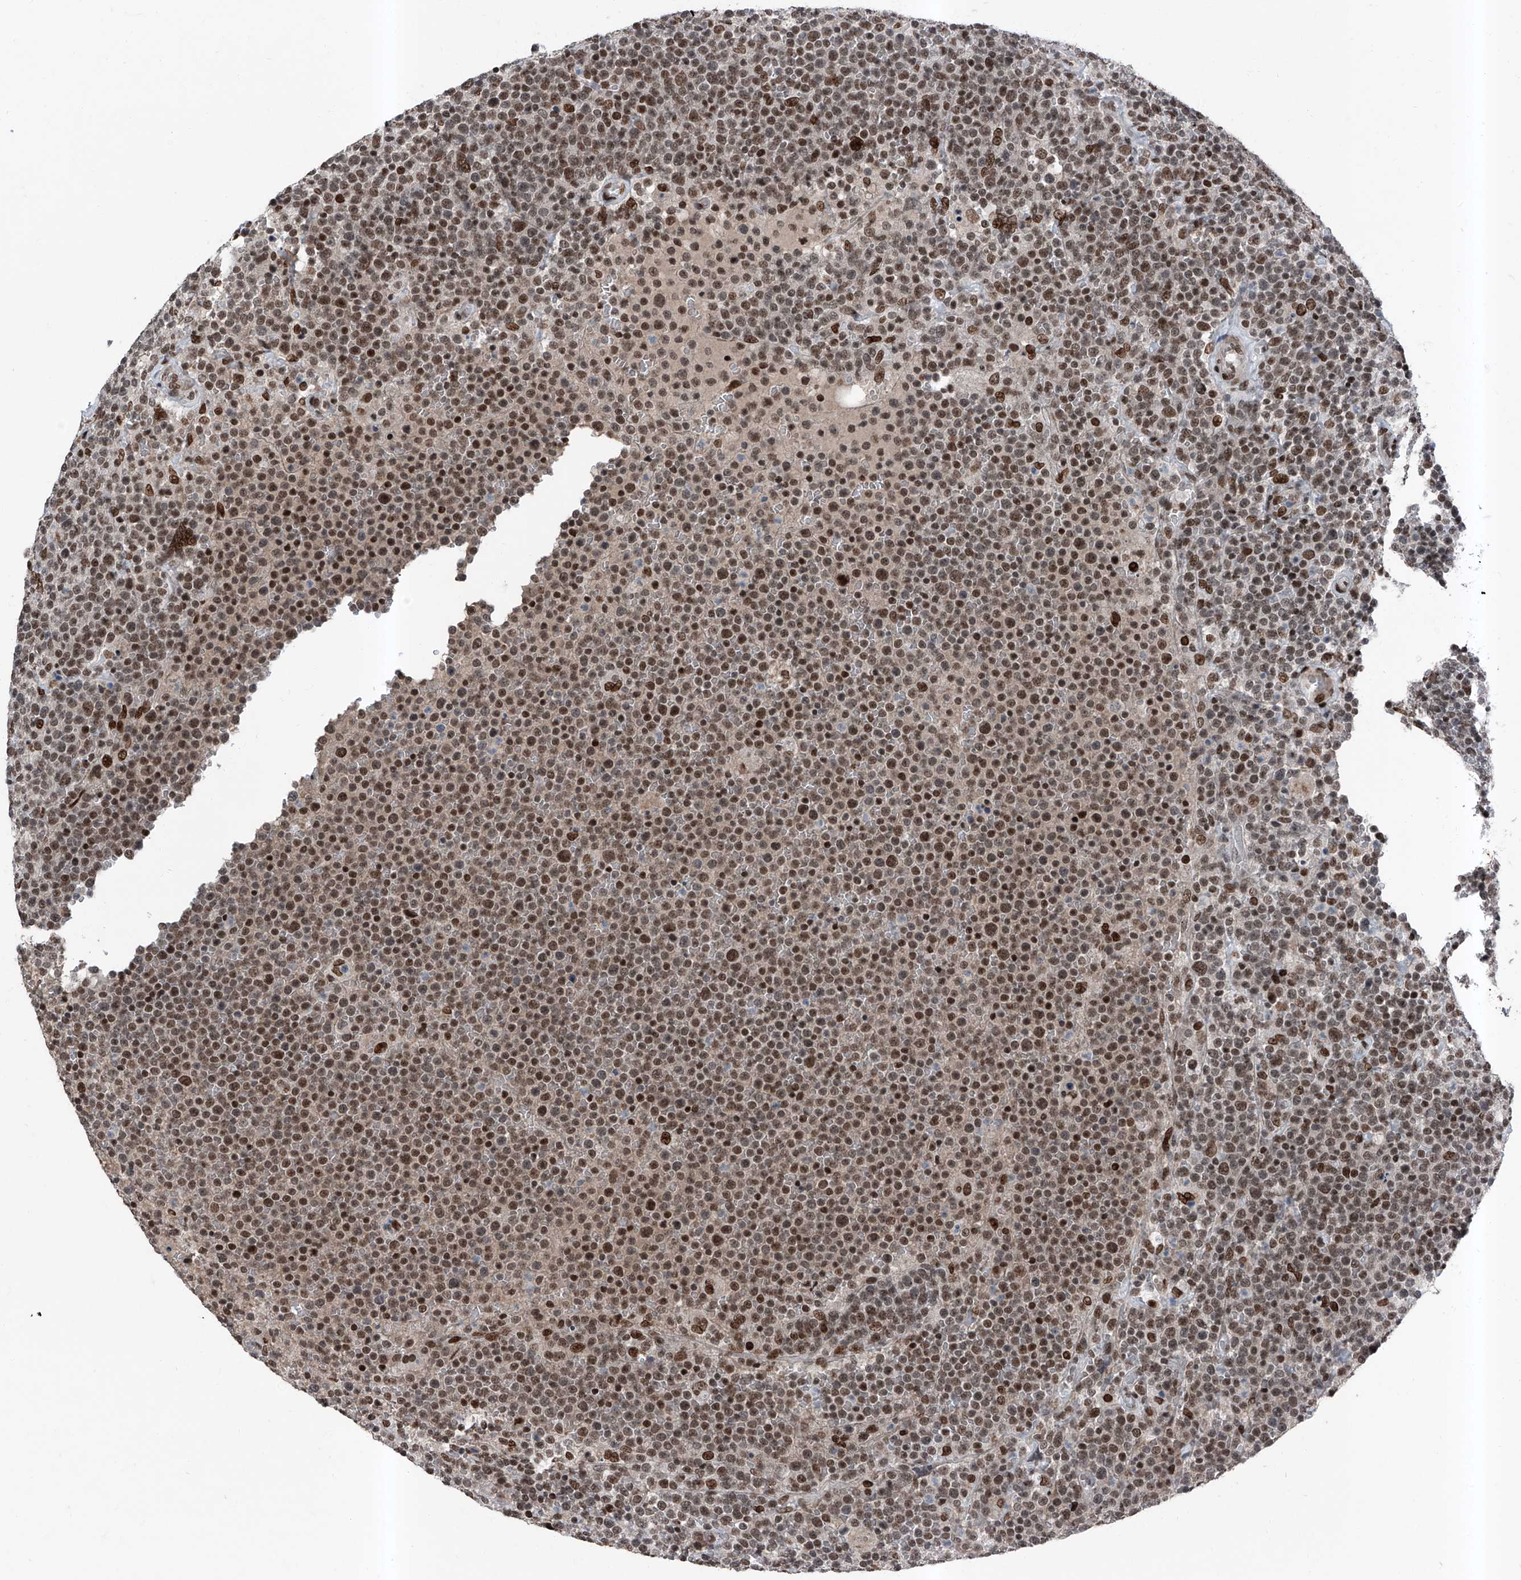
{"staining": {"intensity": "moderate", "quantity": ">75%", "location": "nuclear"}, "tissue": "lymphoma", "cell_type": "Tumor cells", "image_type": "cancer", "snomed": [{"axis": "morphology", "description": "Malignant lymphoma, non-Hodgkin's type, High grade"}, {"axis": "topography", "description": "Lymph node"}], "caption": "Tumor cells exhibit medium levels of moderate nuclear positivity in about >75% of cells in human malignant lymphoma, non-Hodgkin's type (high-grade). (IHC, brightfield microscopy, high magnification).", "gene": "BMI1", "patient": {"sex": "male", "age": 61}}